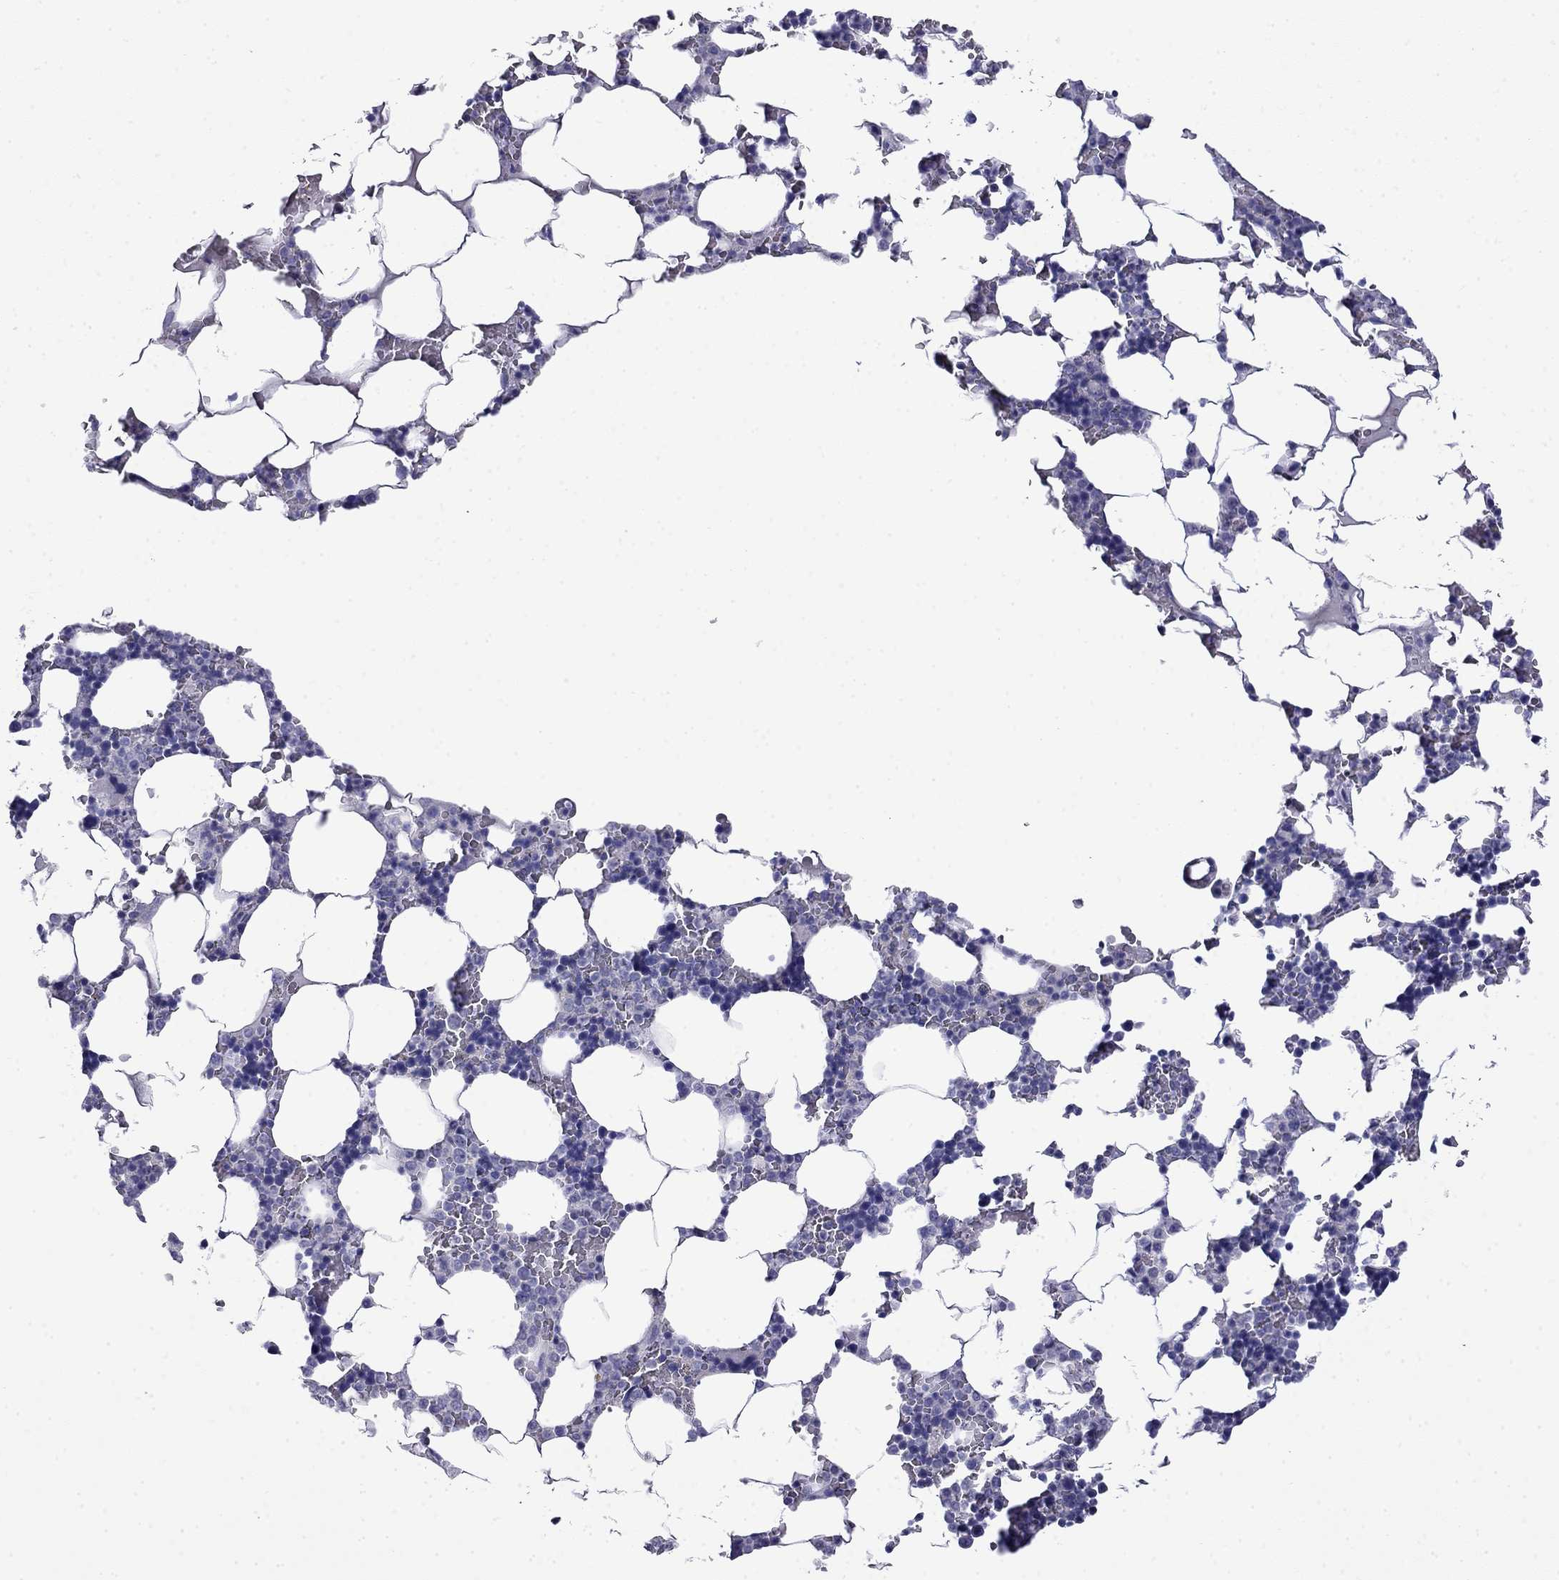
{"staining": {"intensity": "negative", "quantity": "none", "location": "none"}, "tissue": "bone marrow", "cell_type": "Hematopoietic cells", "image_type": "normal", "snomed": [{"axis": "morphology", "description": "Normal tissue, NOS"}, {"axis": "topography", "description": "Bone marrow"}], "caption": "Immunohistochemistry photomicrograph of benign bone marrow: bone marrow stained with DAB exhibits no significant protein expression in hematopoietic cells.", "gene": "MYO15A", "patient": {"sex": "male", "age": 51}}